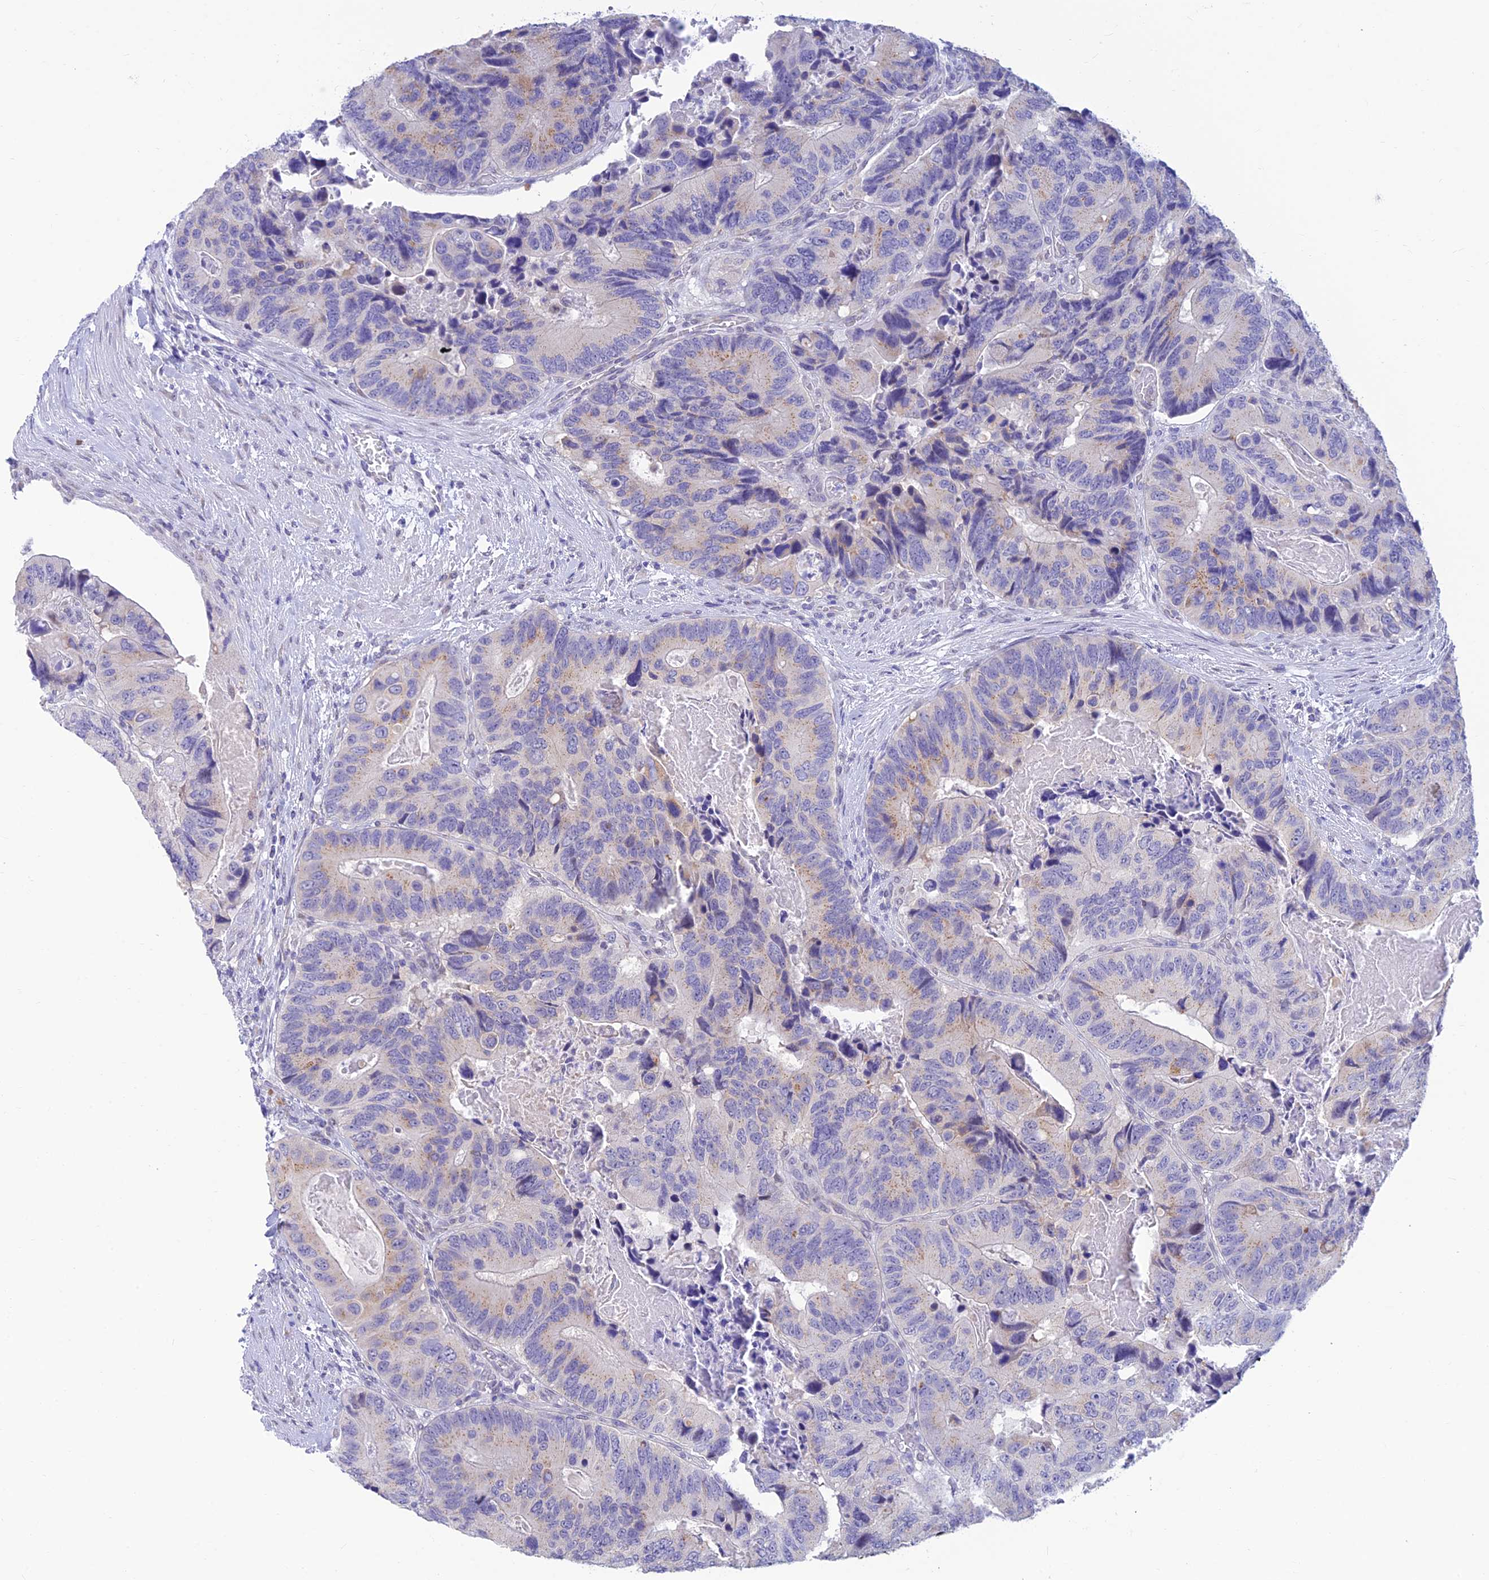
{"staining": {"intensity": "weak", "quantity": "<25%", "location": "cytoplasmic/membranous"}, "tissue": "colorectal cancer", "cell_type": "Tumor cells", "image_type": "cancer", "snomed": [{"axis": "morphology", "description": "Adenocarcinoma, NOS"}, {"axis": "topography", "description": "Colon"}], "caption": "Immunohistochemical staining of human colorectal cancer reveals no significant expression in tumor cells.", "gene": "INKA1", "patient": {"sex": "male", "age": 84}}